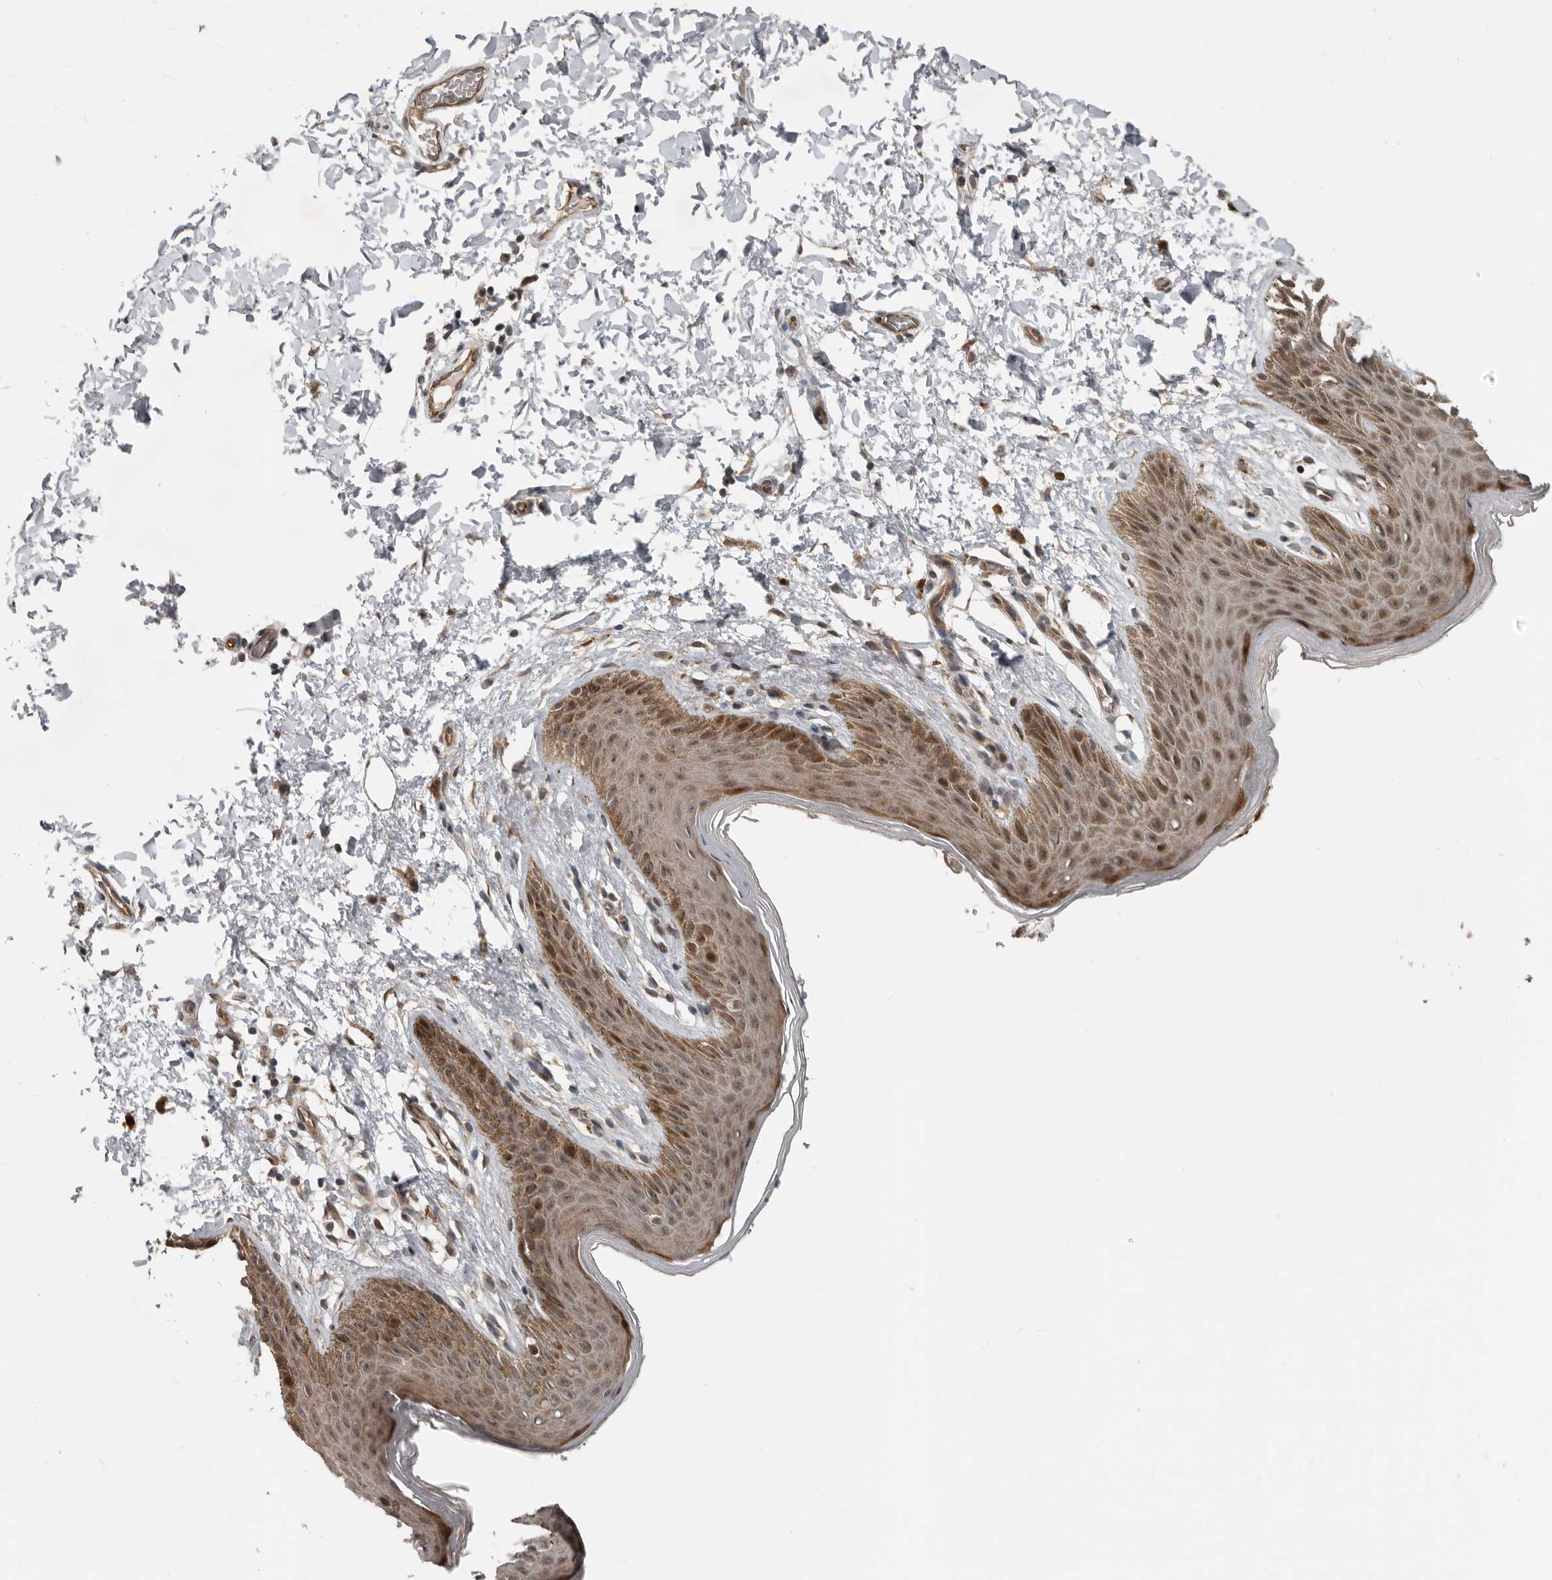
{"staining": {"intensity": "moderate", "quantity": "25%-75%", "location": "cytoplasmic/membranous,nuclear"}, "tissue": "skin", "cell_type": "Epidermal cells", "image_type": "normal", "snomed": [{"axis": "morphology", "description": "Normal tissue, NOS"}, {"axis": "topography", "description": "Anal"}, {"axis": "topography", "description": "Peripheral nerve tissue"}], "caption": "The immunohistochemical stain highlights moderate cytoplasmic/membranous,nuclear staining in epidermal cells of unremarkable skin. The protein of interest is stained brown, and the nuclei are stained in blue (DAB IHC with brightfield microscopy, high magnification).", "gene": "YOD1", "patient": {"sex": "male", "age": 44}}